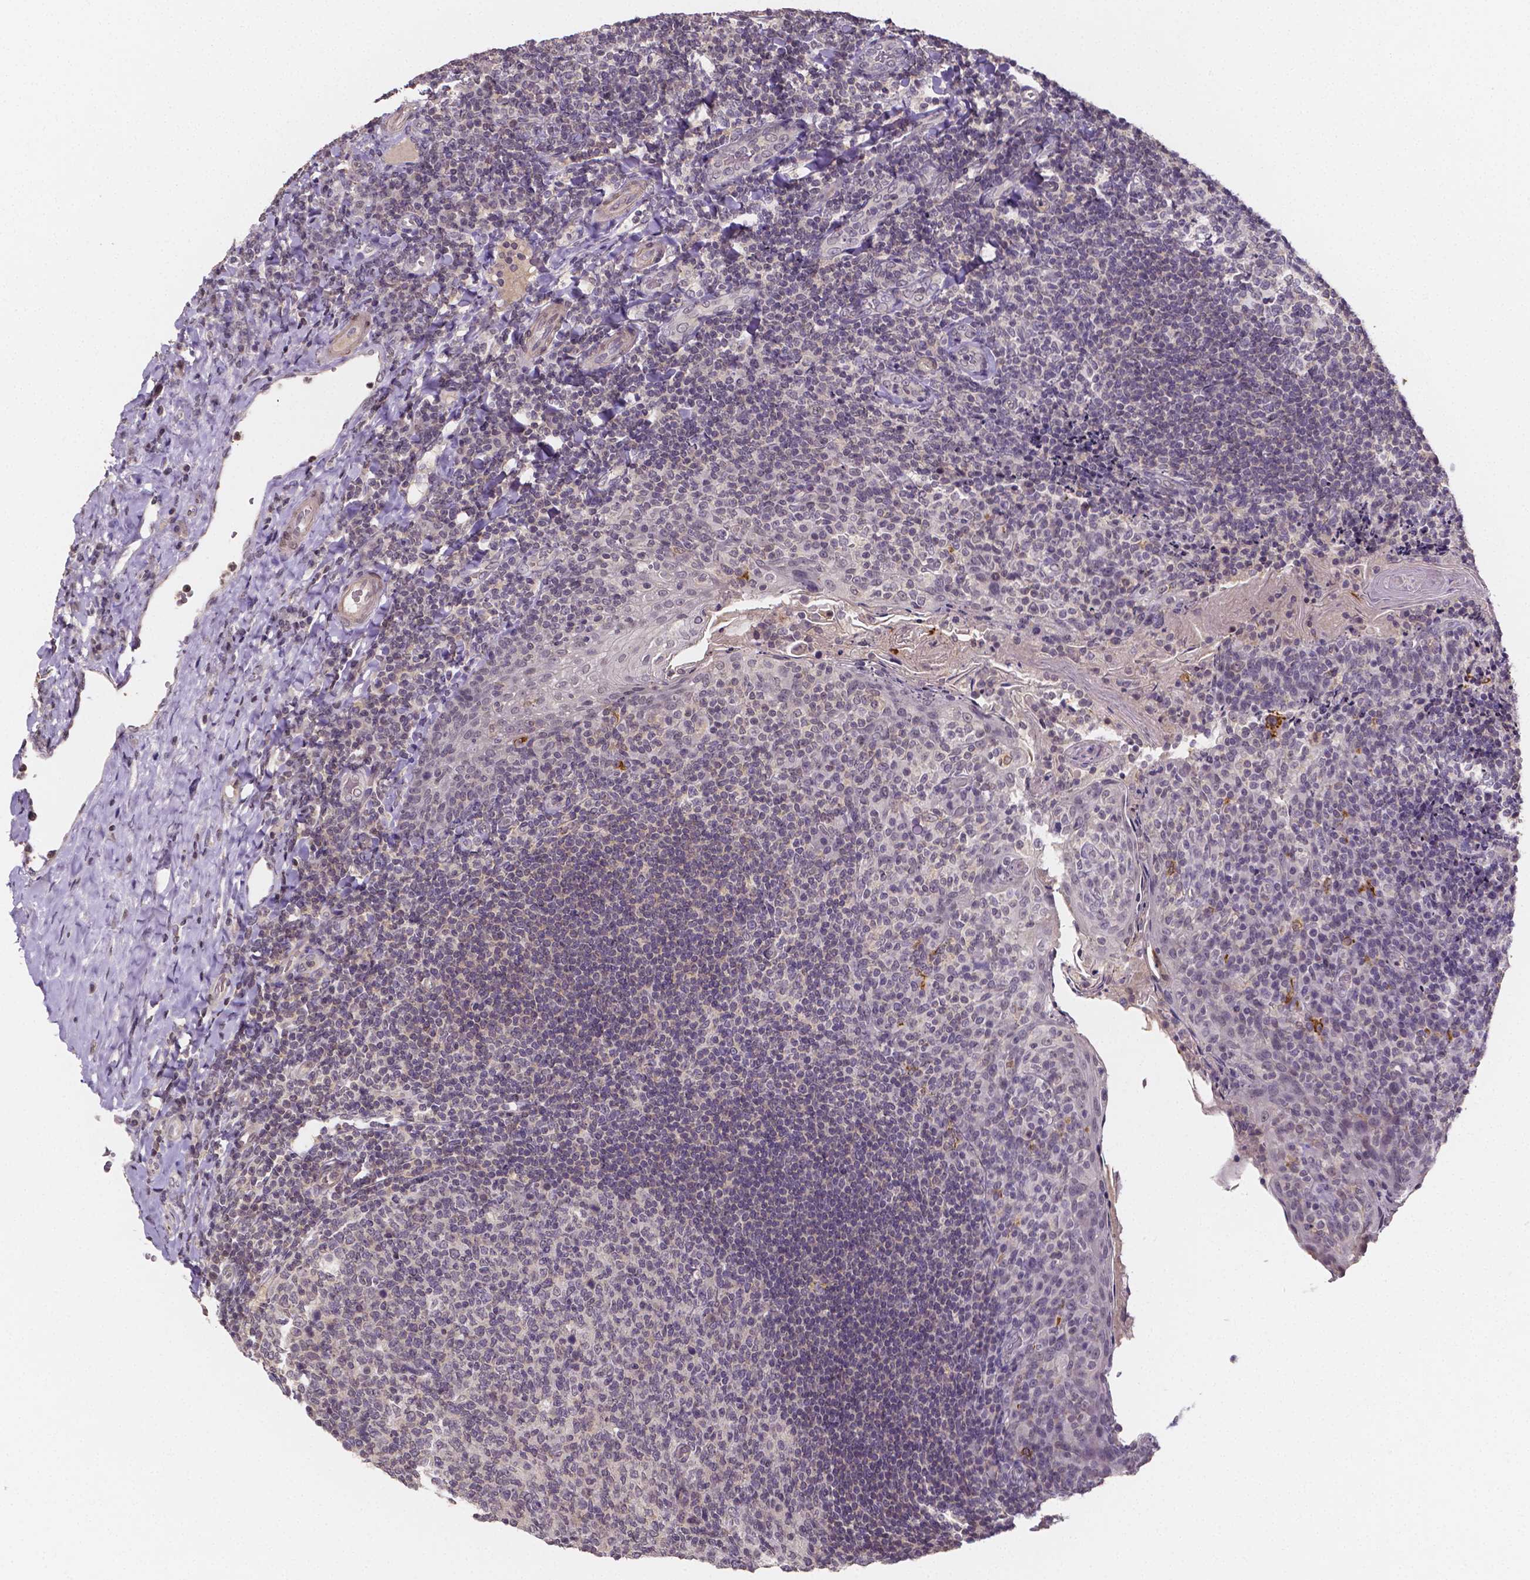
{"staining": {"intensity": "negative", "quantity": "none", "location": "none"}, "tissue": "tonsil", "cell_type": "Germinal center cells", "image_type": "normal", "snomed": [{"axis": "morphology", "description": "Normal tissue, NOS"}, {"axis": "topography", "description": "Tonsil"}], "caption": "The immunohistochemistry (IHC) micrograph has no significant positivity in germinal center cells of tonsil. The staining is performed using DAB brown chromogen with nuclei counter-stained in using hematoxylin.", "gene": "NRGN", "patient": {"sex": "female", "age": 10}}